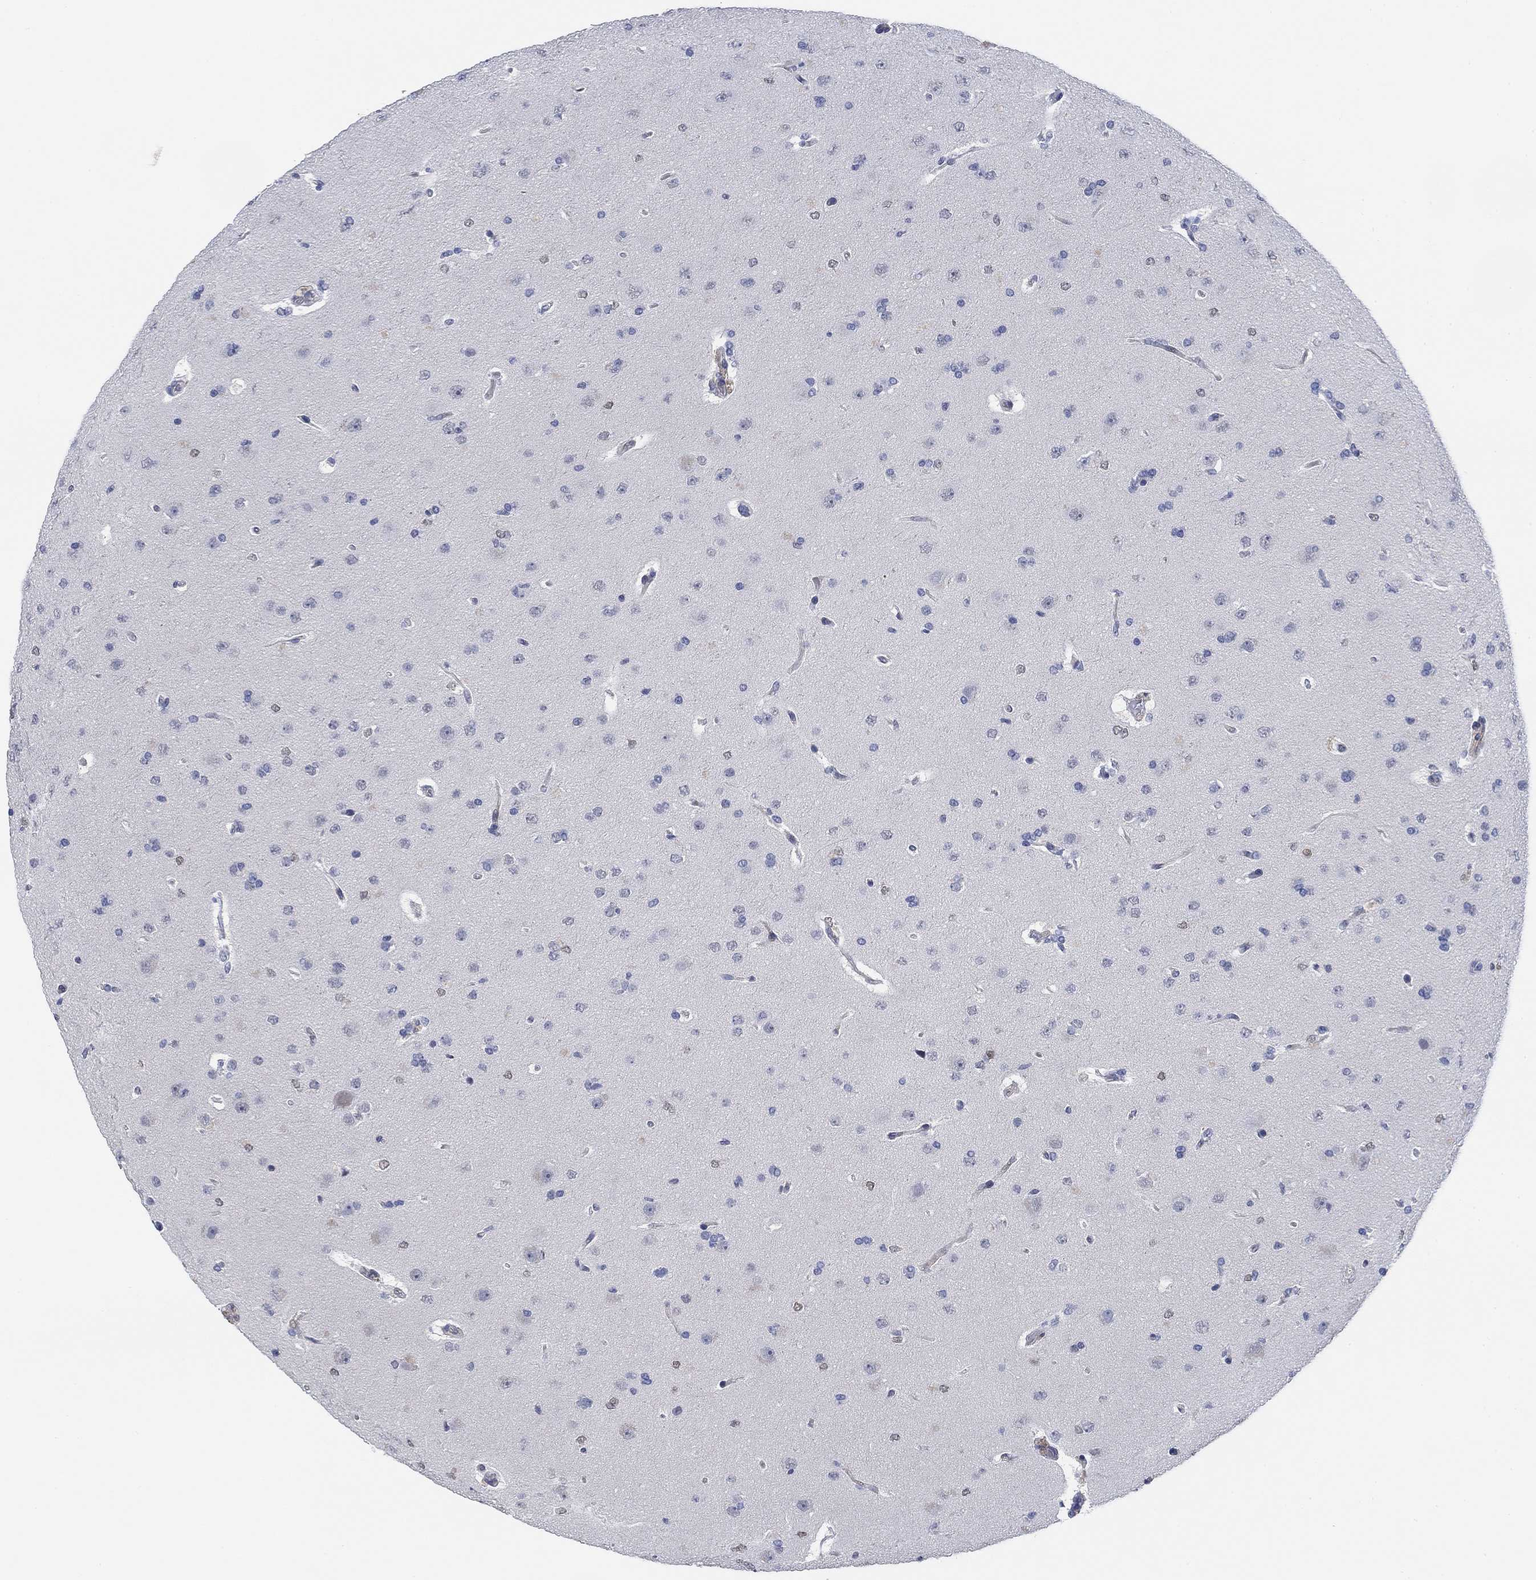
{"staining": {"intensity": "negative", "quantity": "none", "location": "none"}, "tissue": "glioma", "cell_type": "Tumor cells", "image_type": "cancer", "snomed": [{"axis": "morphology", "description": "Glioma, malignant, NOS"}, {"axis": "topography", "description": "Cerebral cortex"}], "caption": "An immunohistochemistry (IHC) image of malignant glioma is shown. There is no staining in tumor cells of malignant glioma. (Stains: DAB (3,3'-diaminobenzidine) immunohistochemistry with hematoxylin counter stain, Microscopy: brightfield microscopy at high magnification).", "gene": "PAX6", "patient": {"sex": "male", "age": 58}}